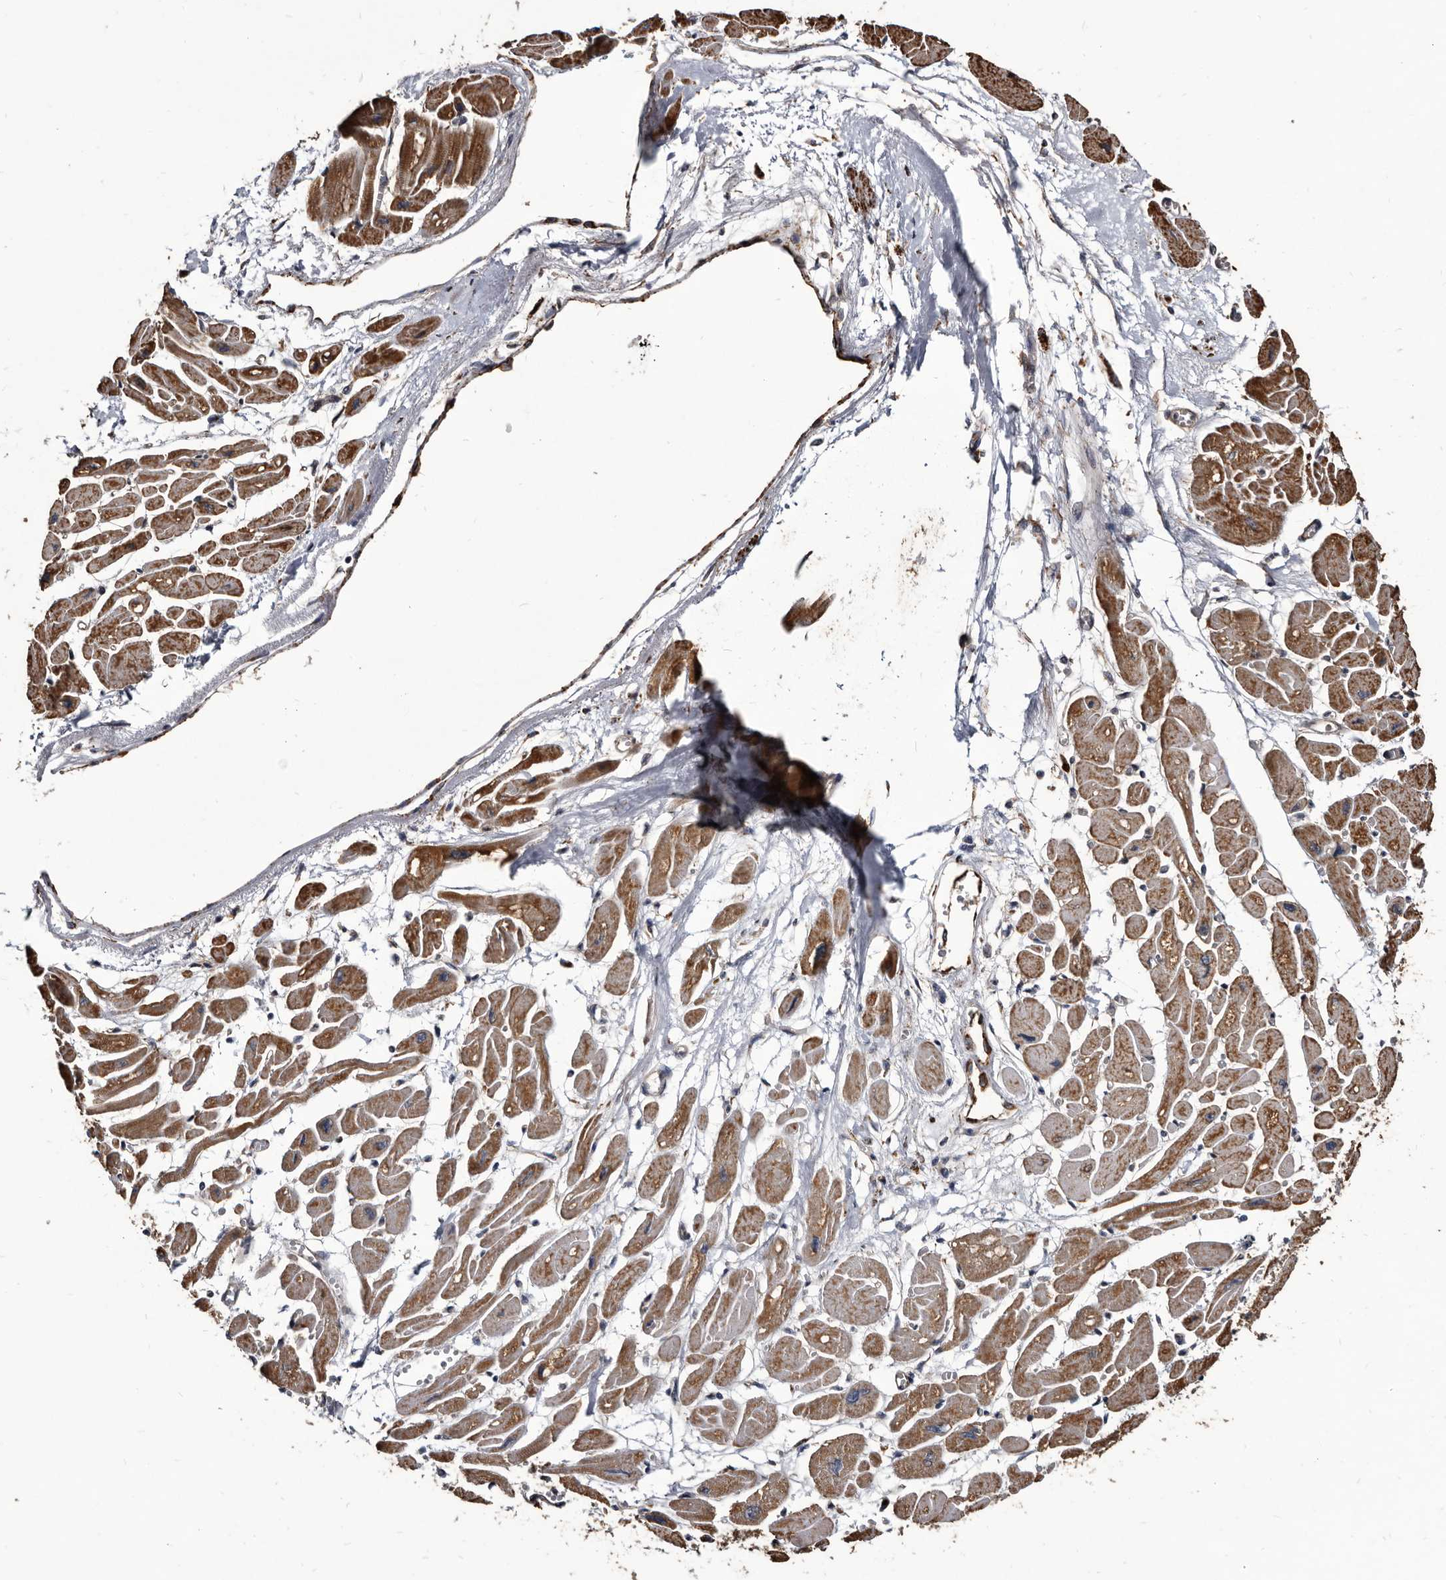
{"staining": {"intensity": "moderate", "quantity": ">75%", "location": "cytoplasmic/membranous"}, "tissue": "heart muscle", "cell_type": "Cardiomyocytes", "image_type": "normal", "snomed": [{"axis": "morphology", "description": "Normal tissue, NOS"}, {"axis": "topography", "description": "Heart"}], "caption": "Immunohistochemical staining of normal human heart muscle displays >75% levels of moderate cytoplasmic/membranous protein expression in about >75% of cardiomyocytes.", "gene": "CTSA", "patient": {"sex": "female", "age": 54}}